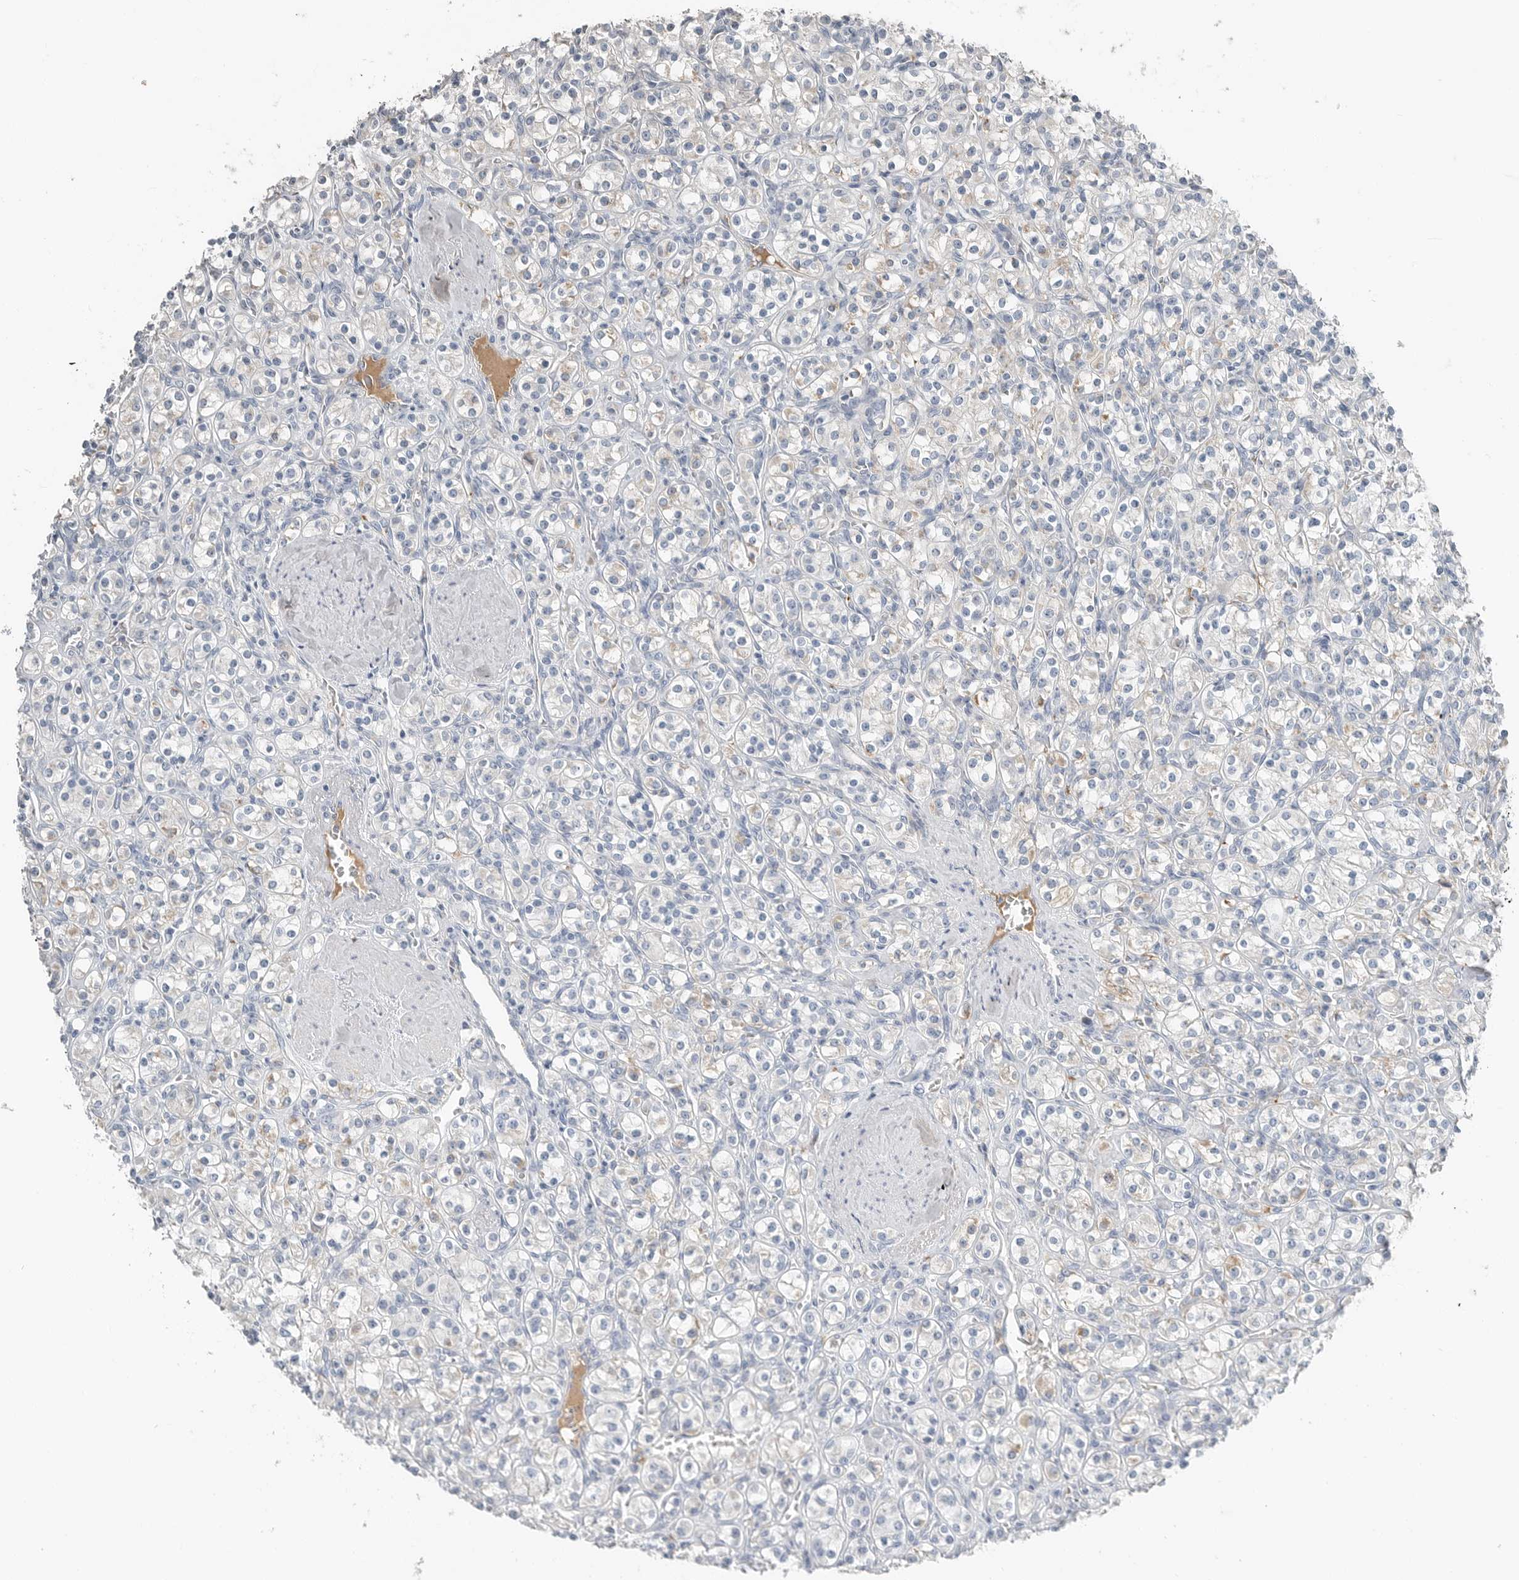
{"staining": {"intensity": "negative", "quantity": "none", "location": "none"}, "tissue": "renal cancer", "cell_type": "Tumor cells", "image_type": "cancer", "snomed": [{"axis": "morphology", "description": "Adenocarcinoma, NOS"}, {"axis": "topography", "description": "Kidney"}], "caption": "DAB (3,3'-diaminobenzidine) immunohistochemical staining of human renal adenocarcinoma shows no significant positivity in tumor cells. (DAB immunohistochemistry with hematoxylin counter stain).", "gene": "SERPINB7", "patient": {"sex": "male", "age": 77}}